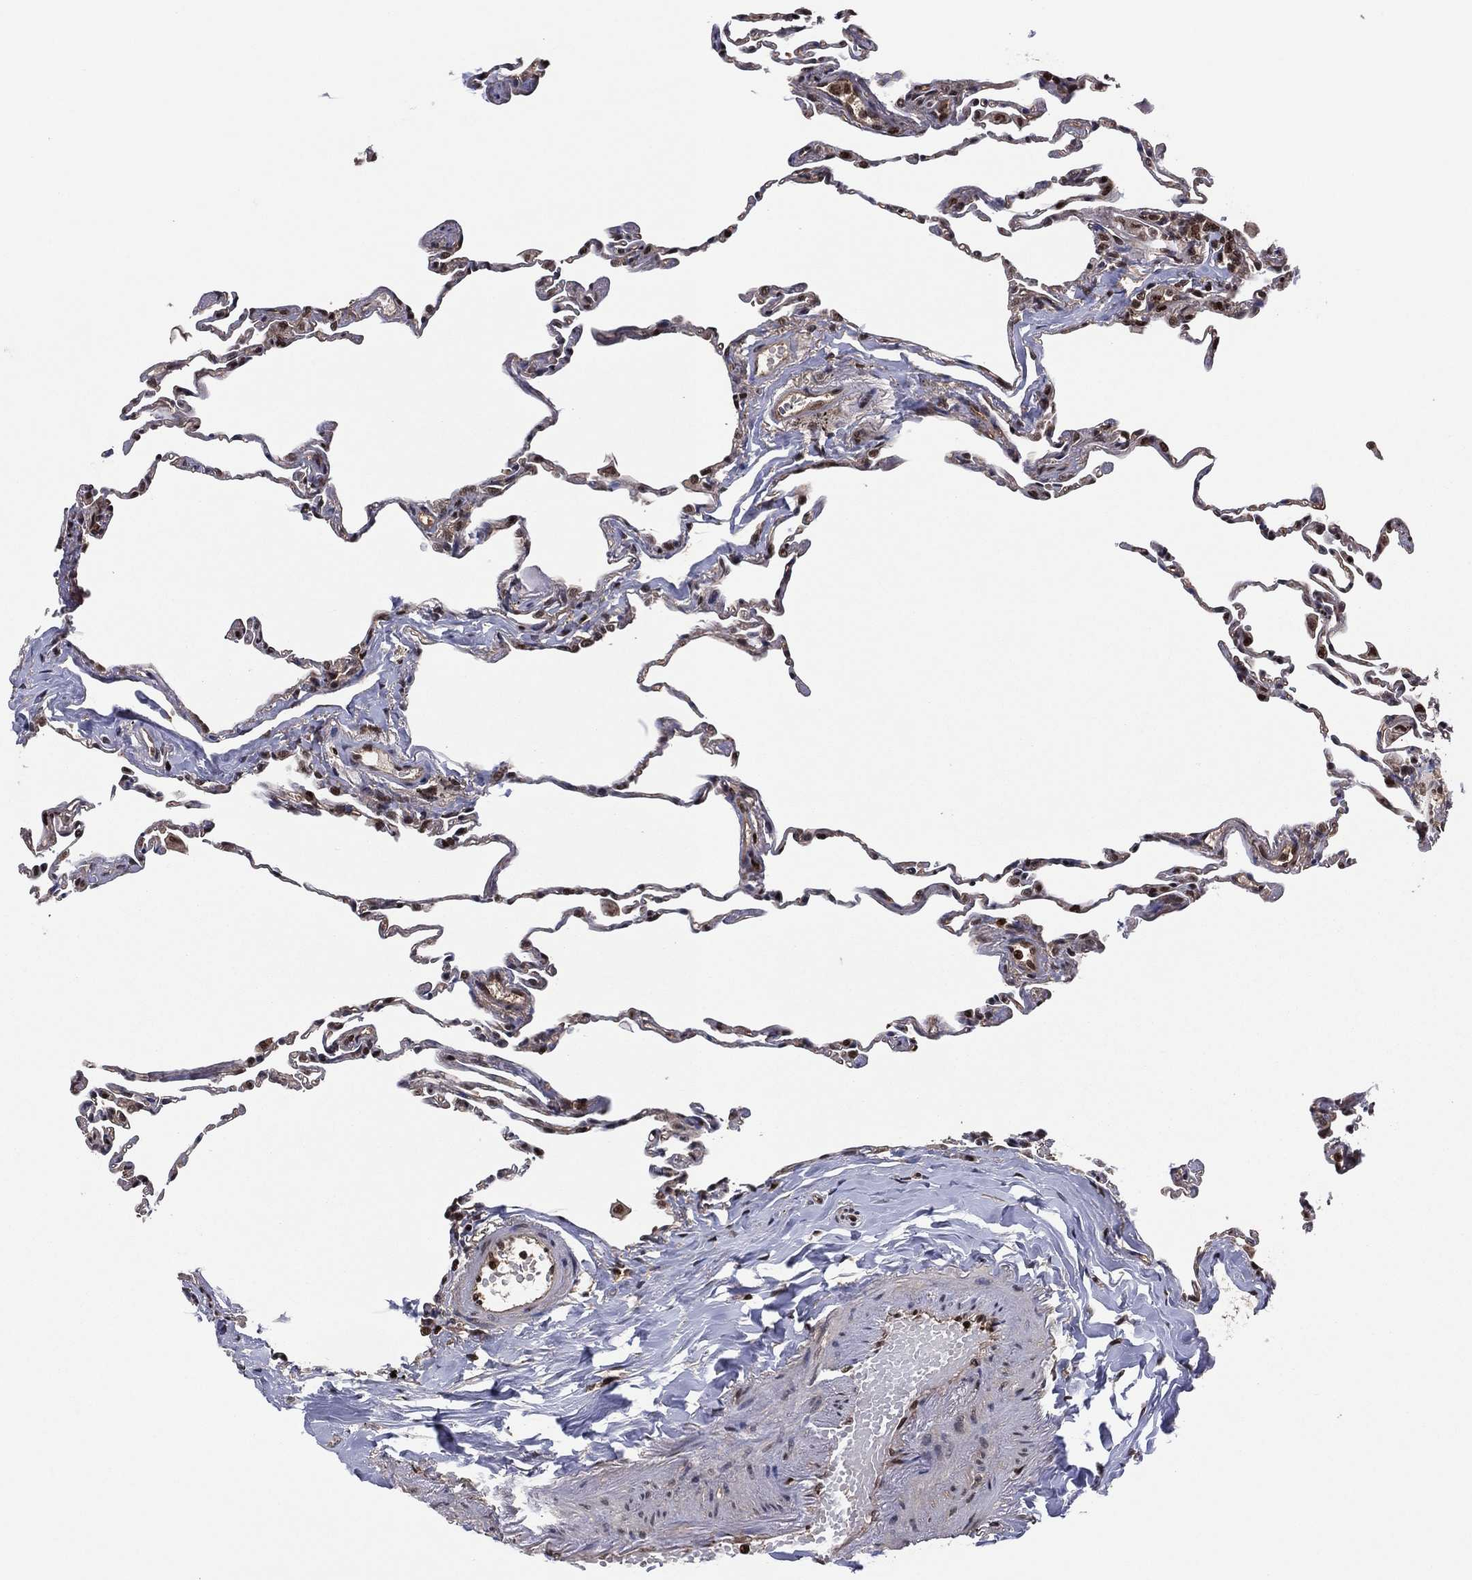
{"staining": {"intensity": "strong", "quantity": "25%-75%", "location": "nuclear"}, "tissue": "lung", "cell_type": "Alveolar cells", "image_type": "normal", "snomed": [{"axis": "morphology", "description": "Normal tissue, NOS"}, {"axis": "topography", "description": "Lung"}], "caption": "This is a histology image of immunohistochemistry (IHC) staining of unremarkable lung, which shows strong positivity in the nuclear of alveolar cells.", "gene": "PSMA1", "patient": {"sex": "female", "age": 57}}